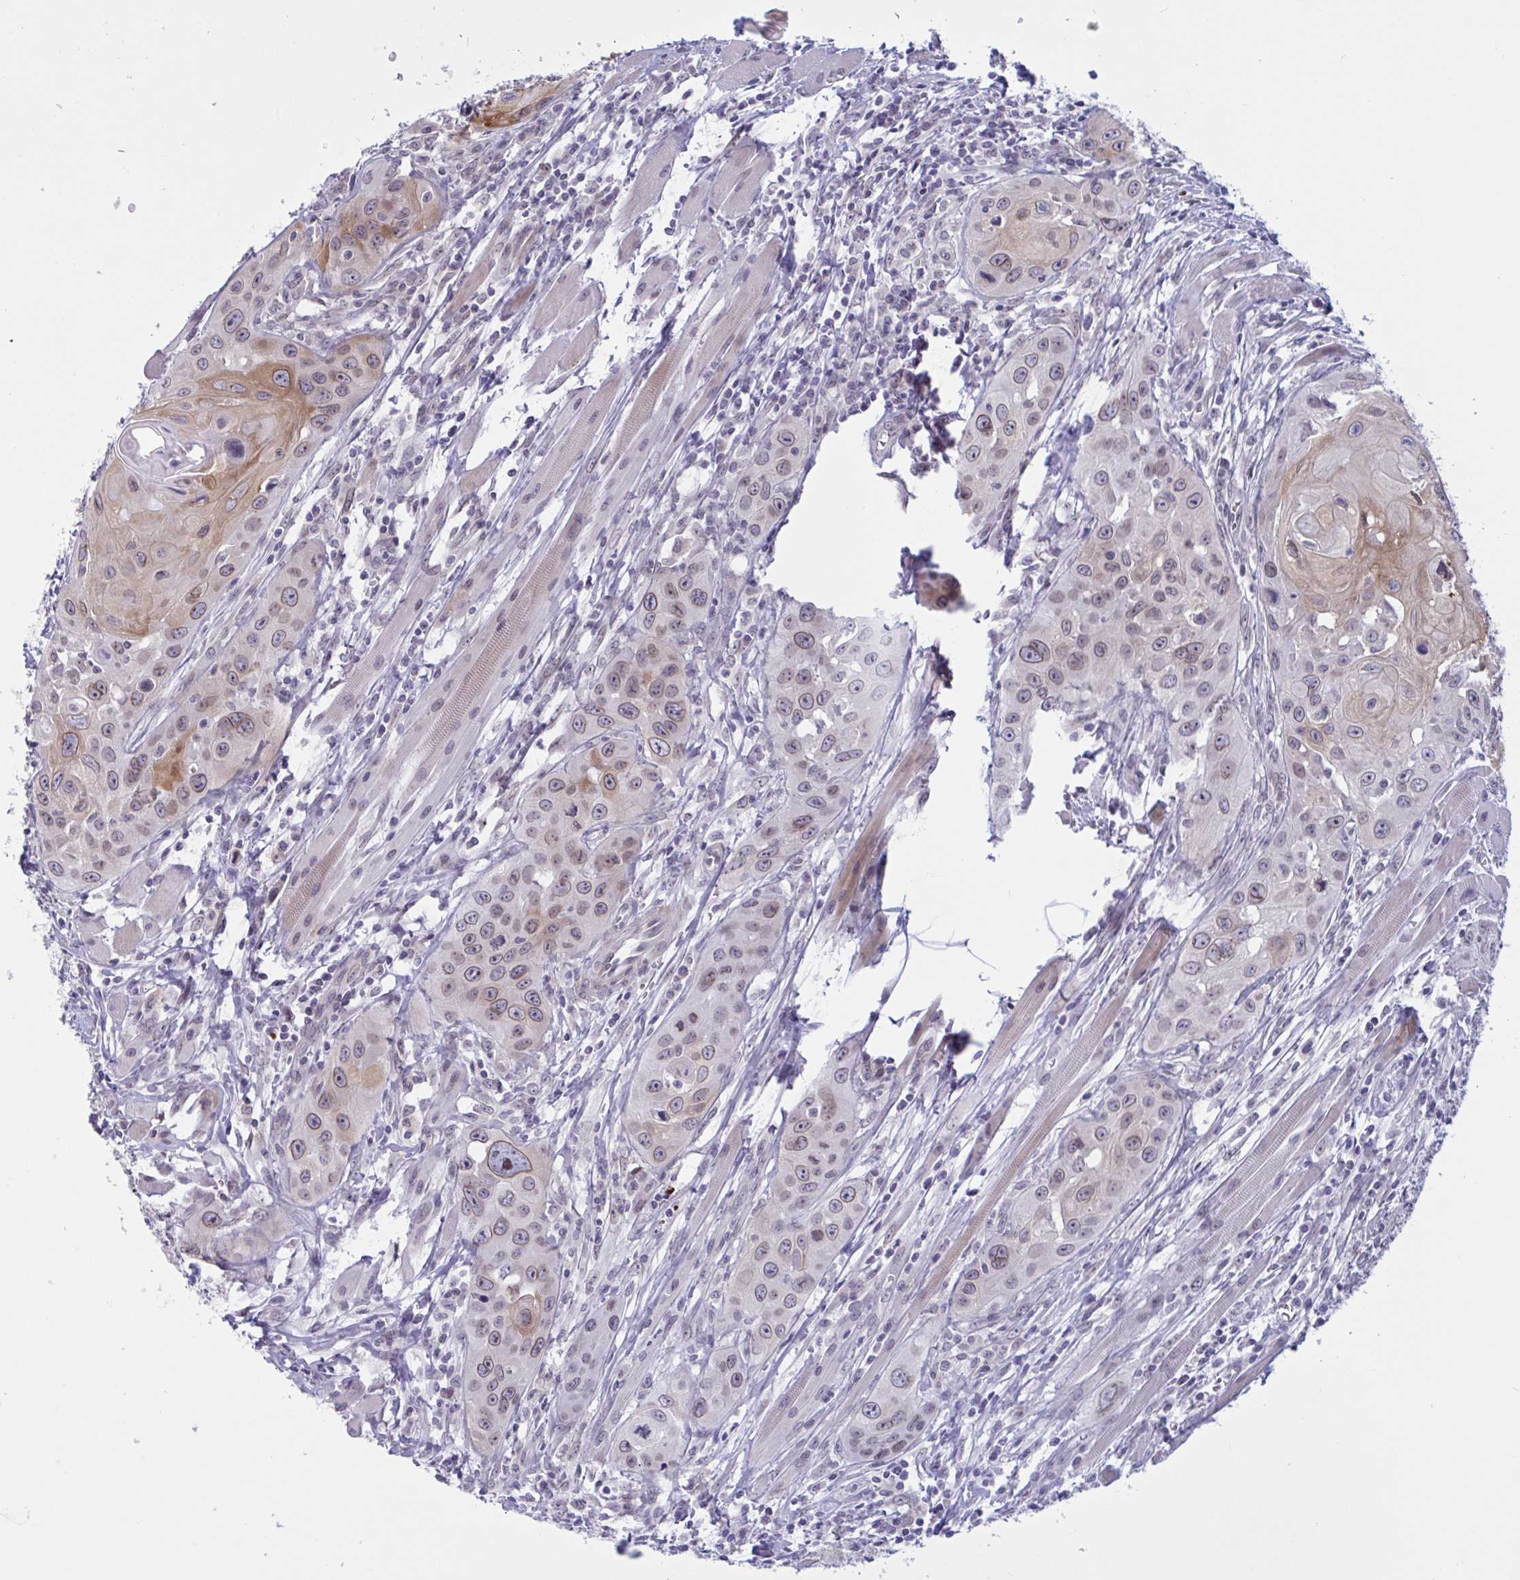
{"staining": {"intensity": "weak", "quantity": "25%-75%", "location": "cytoplasmic/membranous,nuclear"}, "tissue": "head and neck cancer", "cell_type": "Tumor cells", "image_type": "cancer", "snomed": [{"axis": "morphology", "description": "Squamous cell carcinoma, NOS"}, {"axis": "topography", "description": "Oral tissue"}, {"axis": "topography", "description": "Head-Neck"}], "caption": "Immunohistochemistry staining of head and neck cancer, which reveals low levels of weak cytoplasmic/membranous and nuclear staining in approximately 25%-75% of tumor cells indicating weak cytoplasmic/membranous and nuclear protein expression. The staining was performed using DAB (brown) for protein detection and nuclei were counterstained in hematoxylin (blue).", "gene": "DOCK11", "patient": {"sex": "male", "age": 58}}